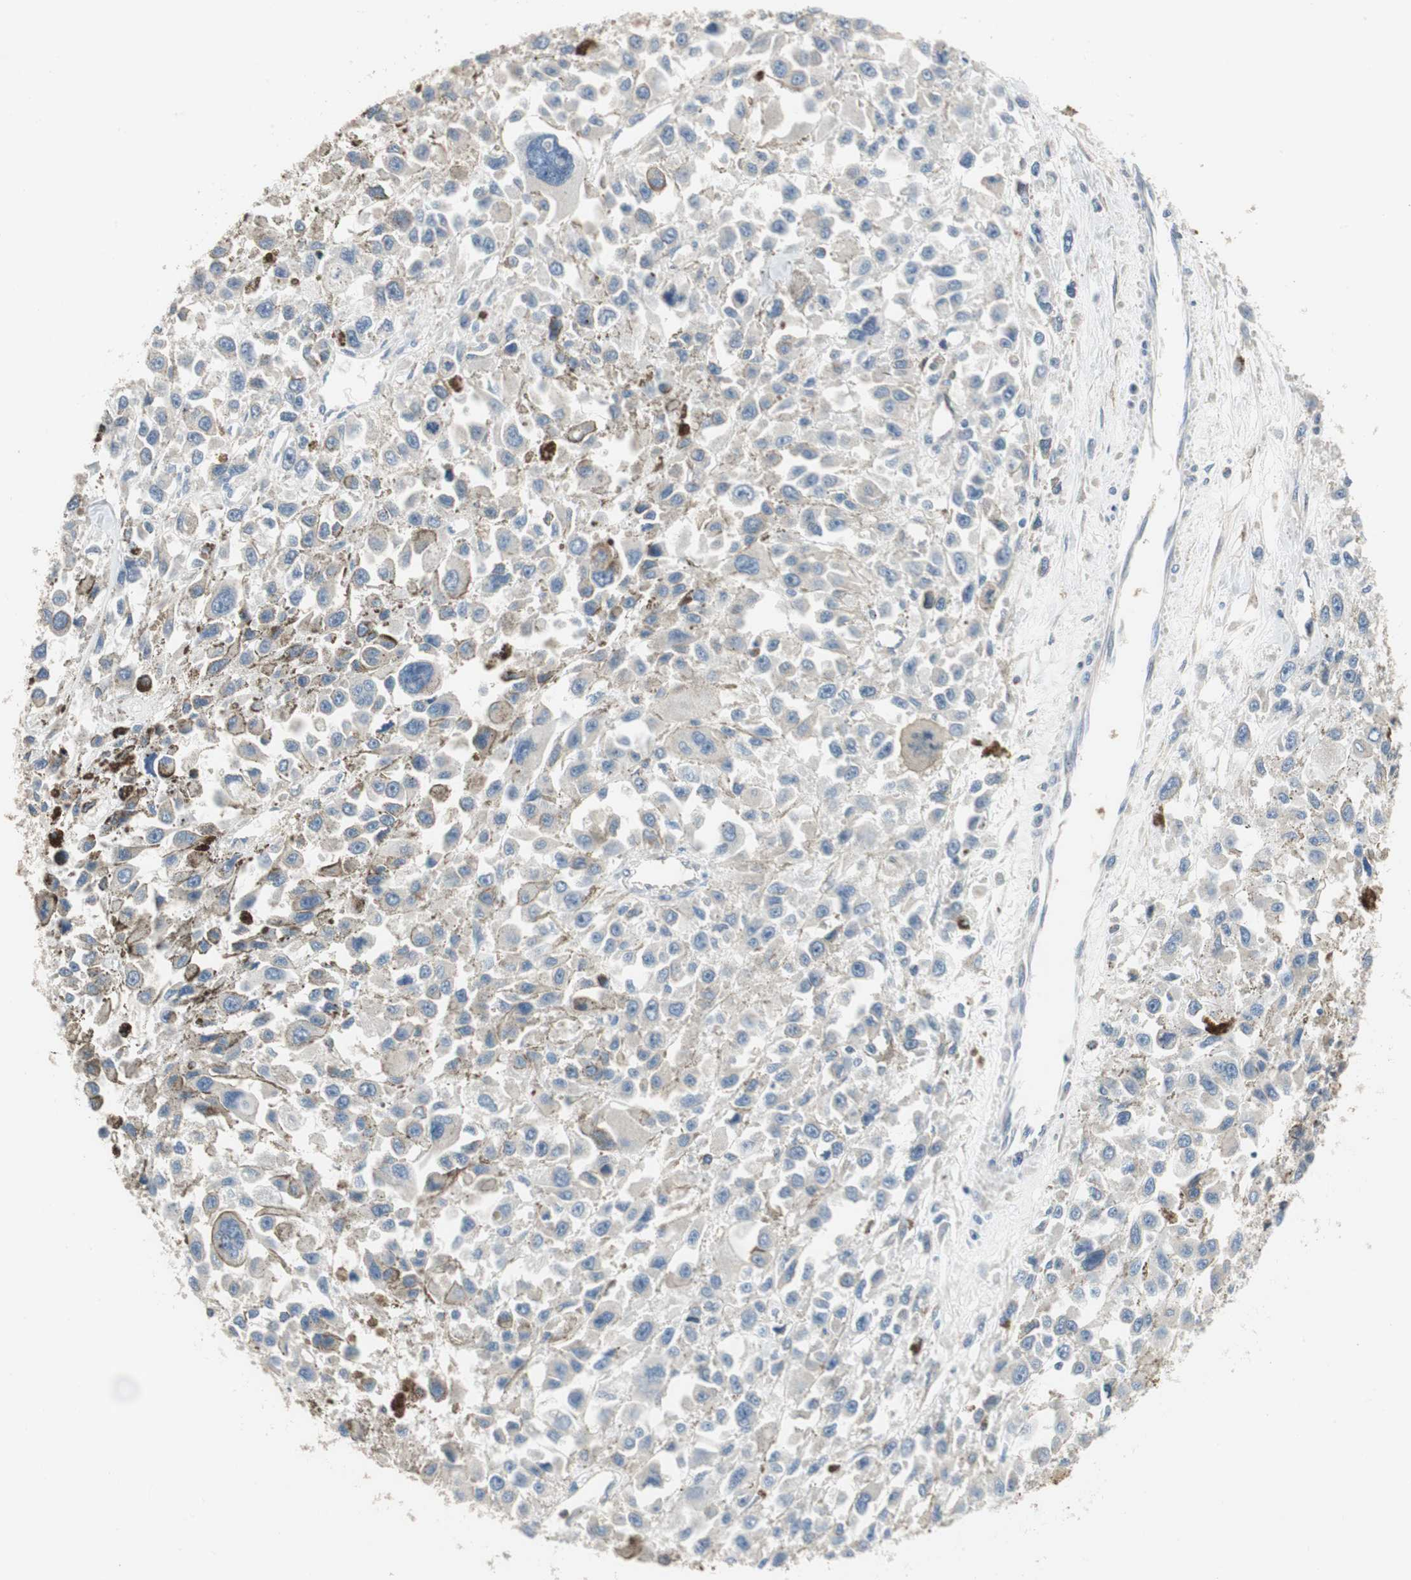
{"staining": {"intensity": "negative", "quantity": "none", "location": "none"}, "tissue": "melanoma", "cell_type": "Tumor cells", "image_type": "cancer", "snomed": [{"axis": "morphology", "description": "Malignant melanoma, Metastatic site"}, {"axis": "topography", "description": "Lymph node"}], "caption": "IHC image of neoplastic tissue: malignant melanoma (metastatic site) stained with DAB reveals no significant protein positivity in tumor cells. (Immunohistochemistry, brightfield microscopy, high magnification).", "gene": "ALPL", "patient": {"sex": "male", "age": 59}}